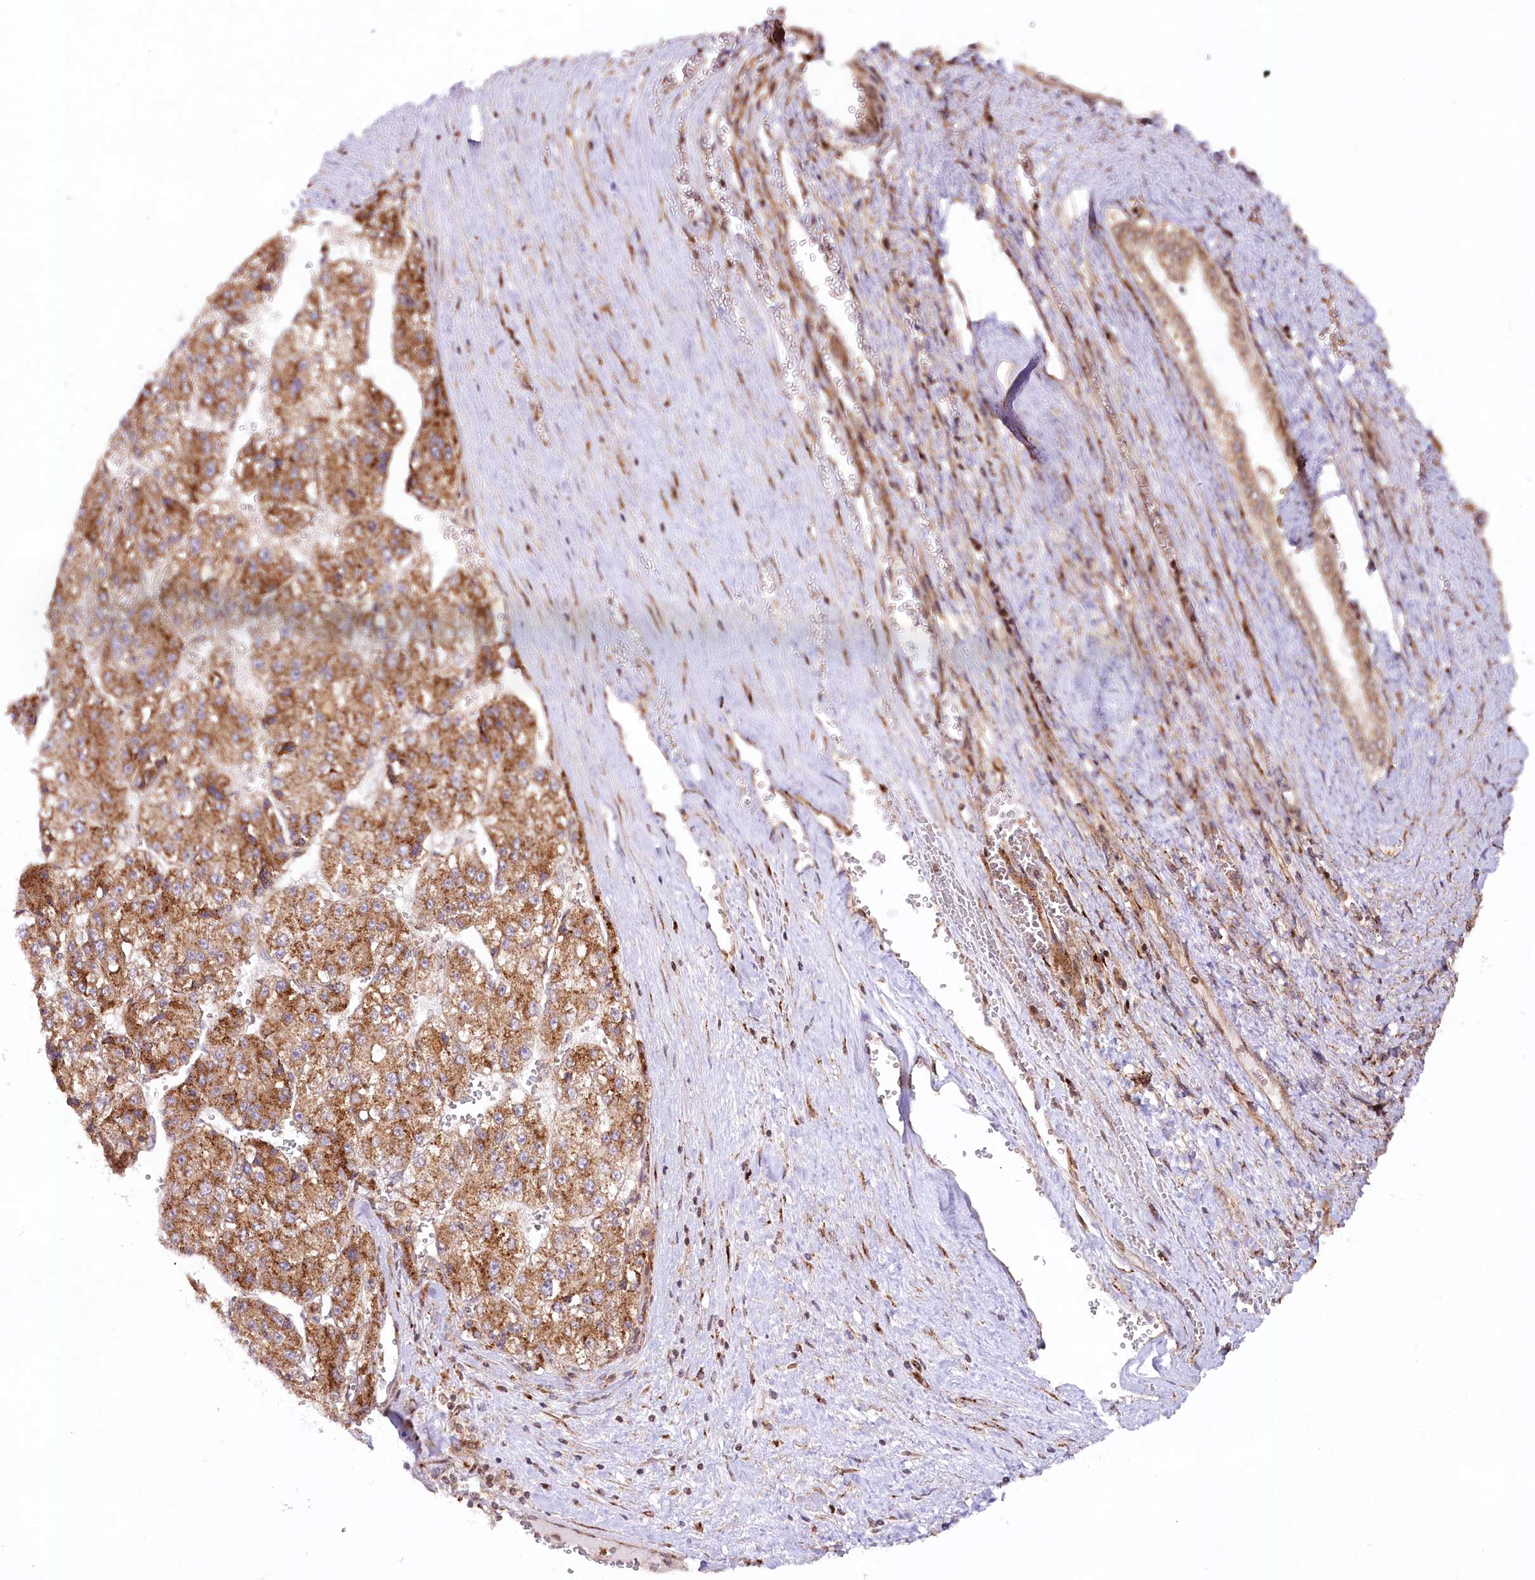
{"staining": {"intensity": "moderate", "quantity": ">75%", "location": "cytoplasmic/membranous"}, "tissue": "liver cancer", "cell_type": "Tumor cells", "image_type": "cancer", "snomed": [{"axis": "morphology", "description": "Carcinoma, Hepatocellular, NOS"}, {"axis": "topography", "description": "Liver"}], "caption": "About >75% of tumor cells in liver hepatocellular carcinoma exhibit moderate cytoplasmic/membranous protein positivity as visualized by brown immunohistochemical staining.", "gene": "COPG1", "patient": {"sex": "female", "age": 73}}